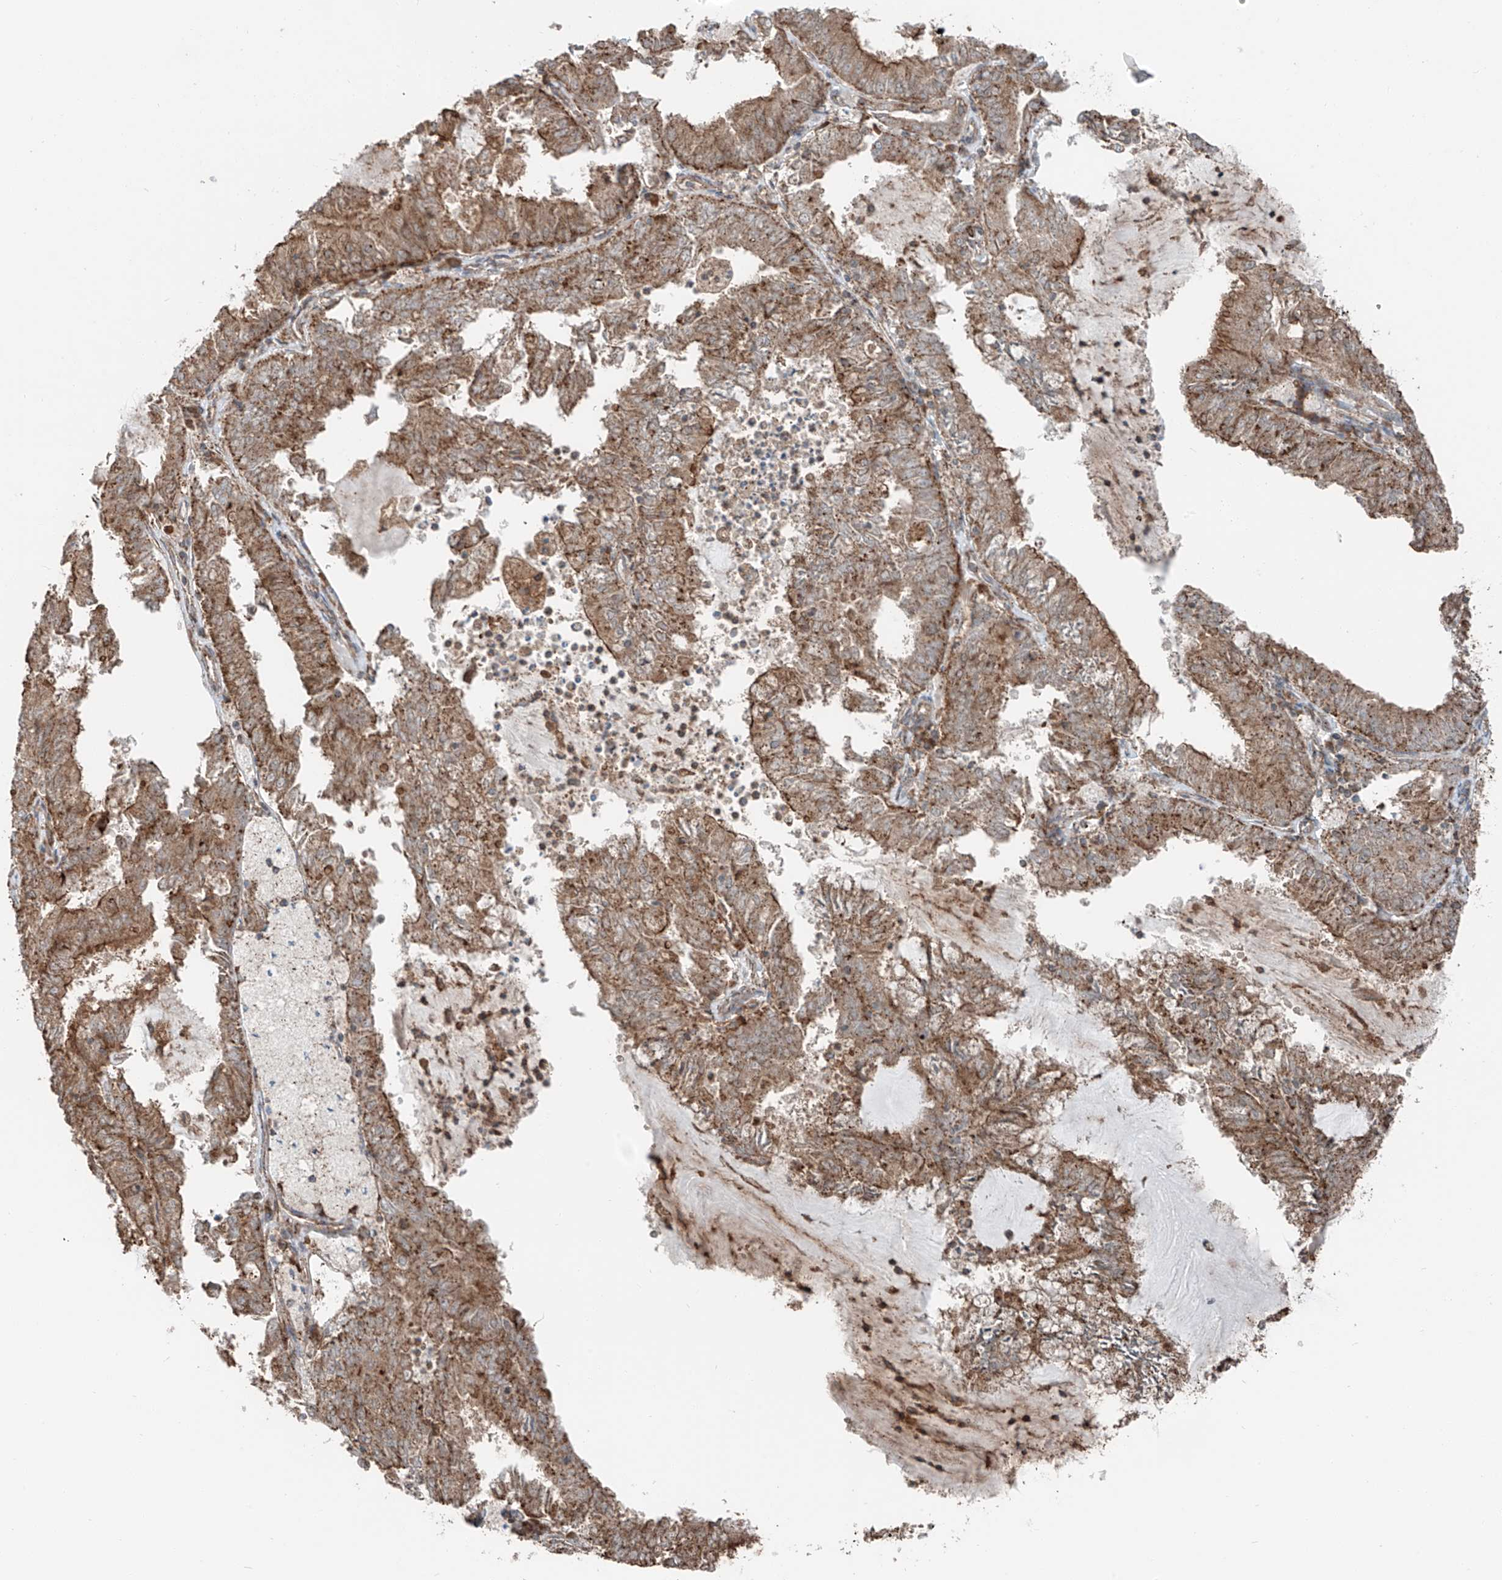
{"staining": {"intensity": "moderate", "quantity": ">75%", "location": "cytoplasmic/membranous"}, "tissue": "endometrial cancer", "cell_type": "Tumor cells", "image_type": "cancer", "snomed": [{"axis": "morphology", "description": "Adenocarcinoma, NOS"}, {"axis": "topography", "description": "Endometrium"}], "caption": "High-magnification brightfield microscopy of endometrial cancer stained with DAB (3,3'-diaminobenzidine) (brown) and counterstained with hematoxylin (blue). tumor cells exhibit moderate cytoplasmic/membranous positivity is present in about>75% of cells.", "gene": "CEP162", "patient": {"sex": "female", "age": 57}}